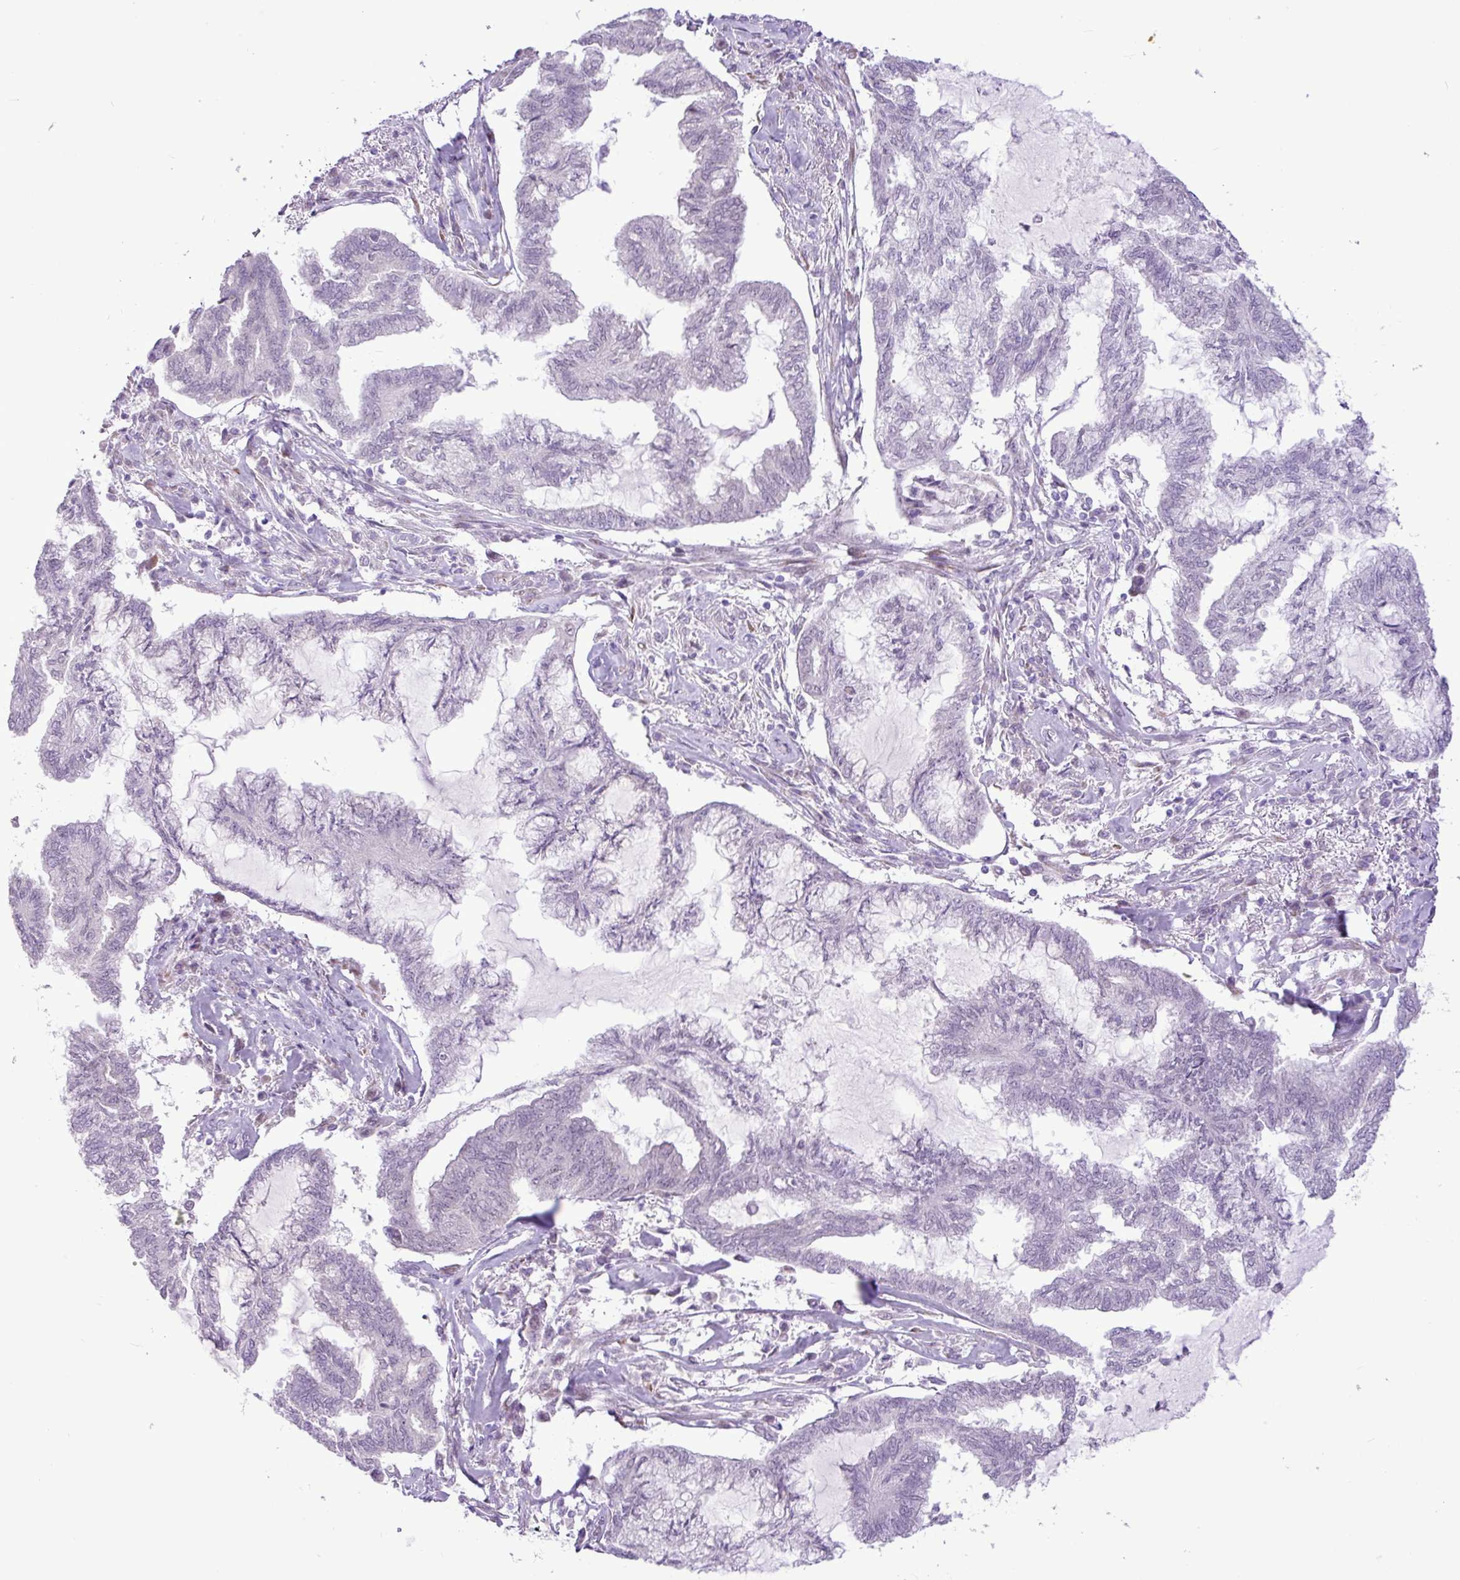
{"staining": {"intensity": "negative", "quantity": "none", "location": "none"}, "tissue": "endometrial cancer", "cell_type": "Tumor cells", "image_type": "cancer", "snomed": [{"axis": "morphology", "description": "Adenocarcinoma, NOS"}, {"axis": "topography", "description": "Endometrium"}], "caption": "A photomicrograph of endometrial cancer (adenocarcinoma) stained for a protein displays no brown staining in tumor cells. (DAB (3,3'-diaminobenzidine) immunohistochemistry, high magnification).", "gene": "ELOA2", "patient": {"sex": "female", "age": 86}}